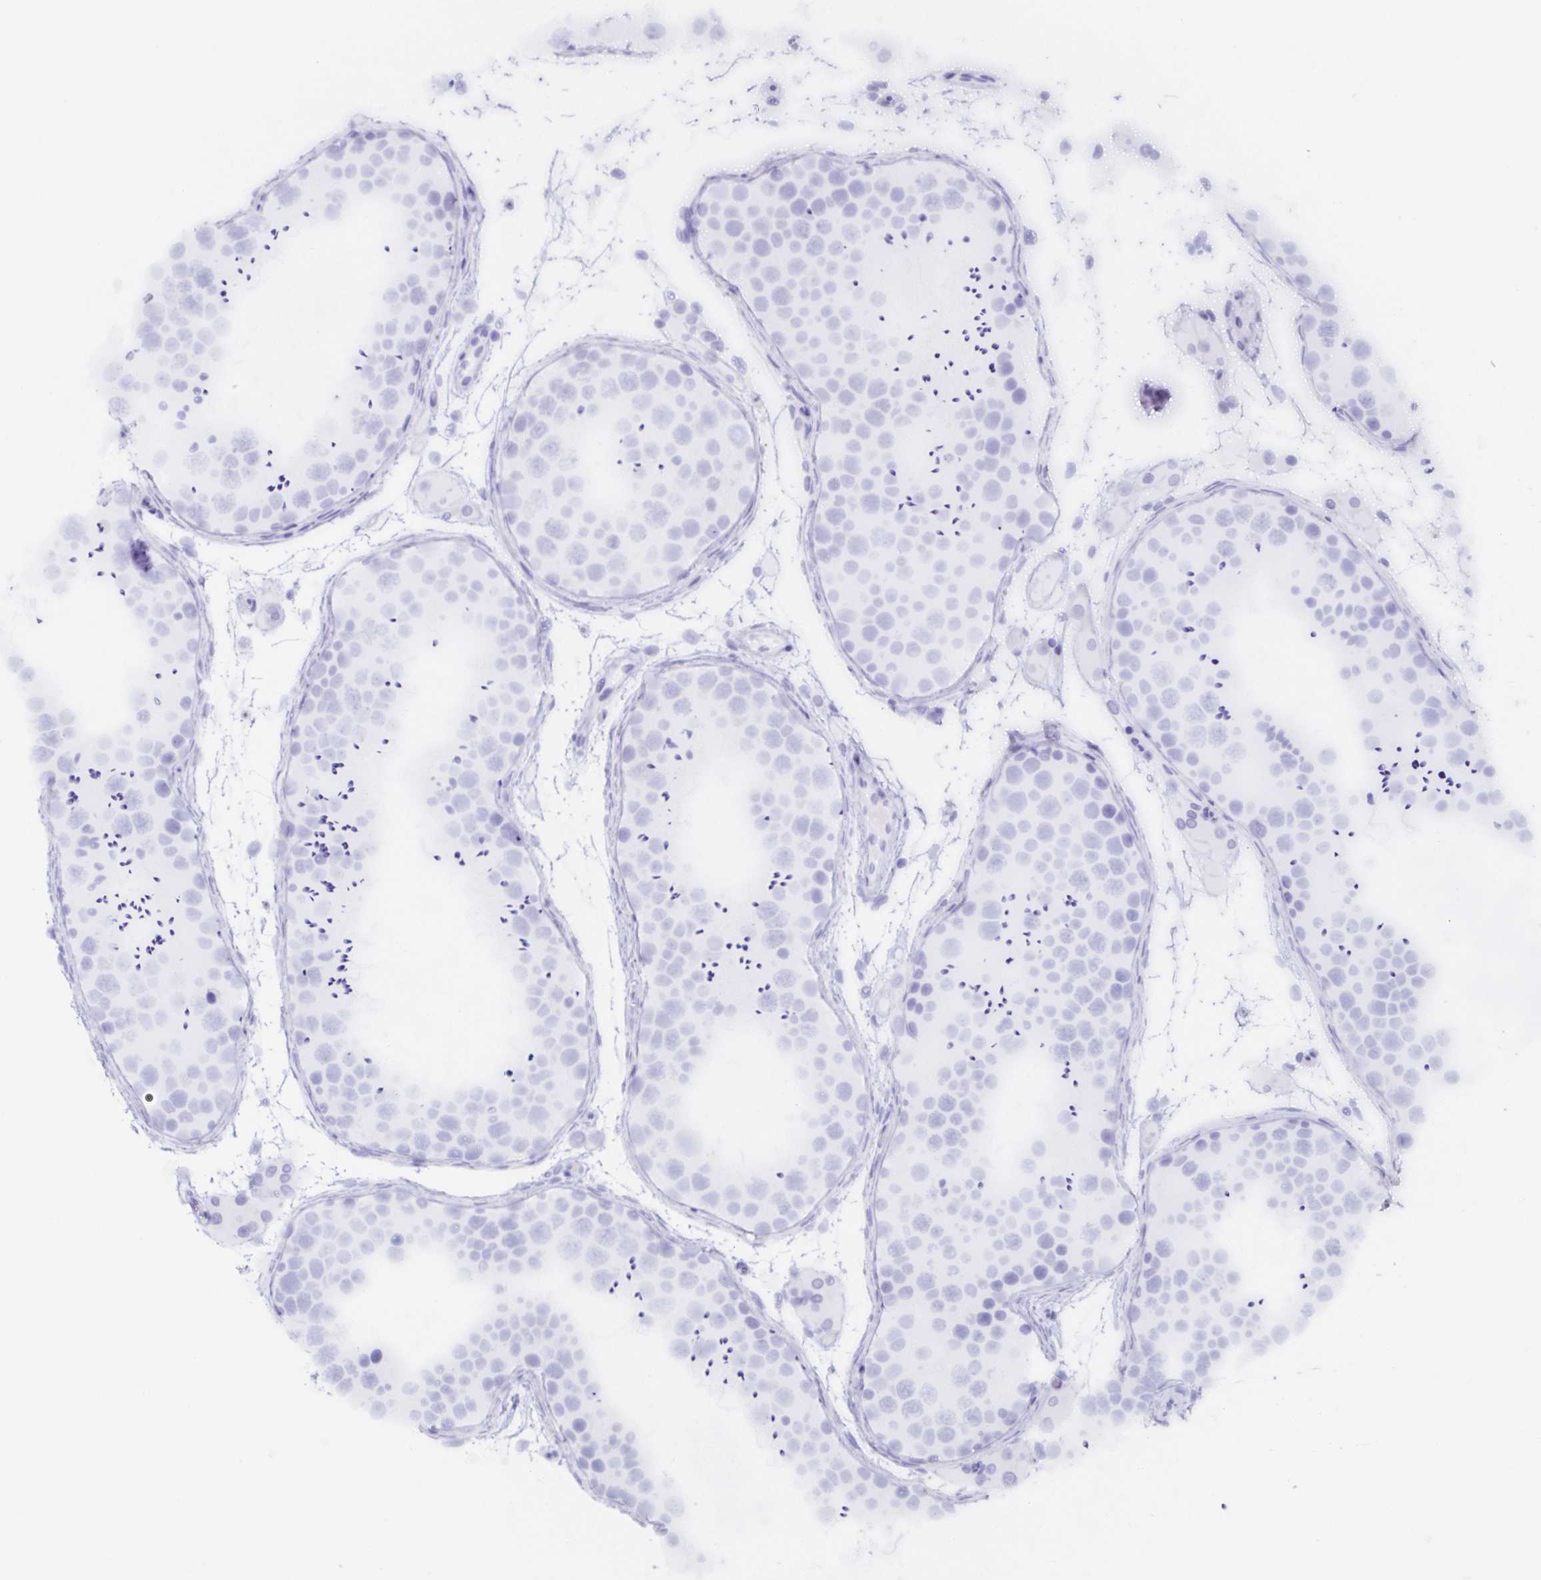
{"staining": {"intensity": "negative", "quantity": "none", "location": "none"}, "tissue": "testis", "cell_type": "Cells in seminiferous ducts", "image_type": "normal", "snomed": [{"axis": "morphology", "description": "Normal tissue, NOS"}, {"axis": "topography", "description": "Testis"}], "caption": "High power microscopy photomicrograph of an IHC histopathology image of benign testis, revealing no significant positivity in cells in seminiferous ducts. (Brightfield microscopy of DAB IHC at high magnification).", "gene": "POU2F3", "patient": {"sex": "male", "age": 41}}